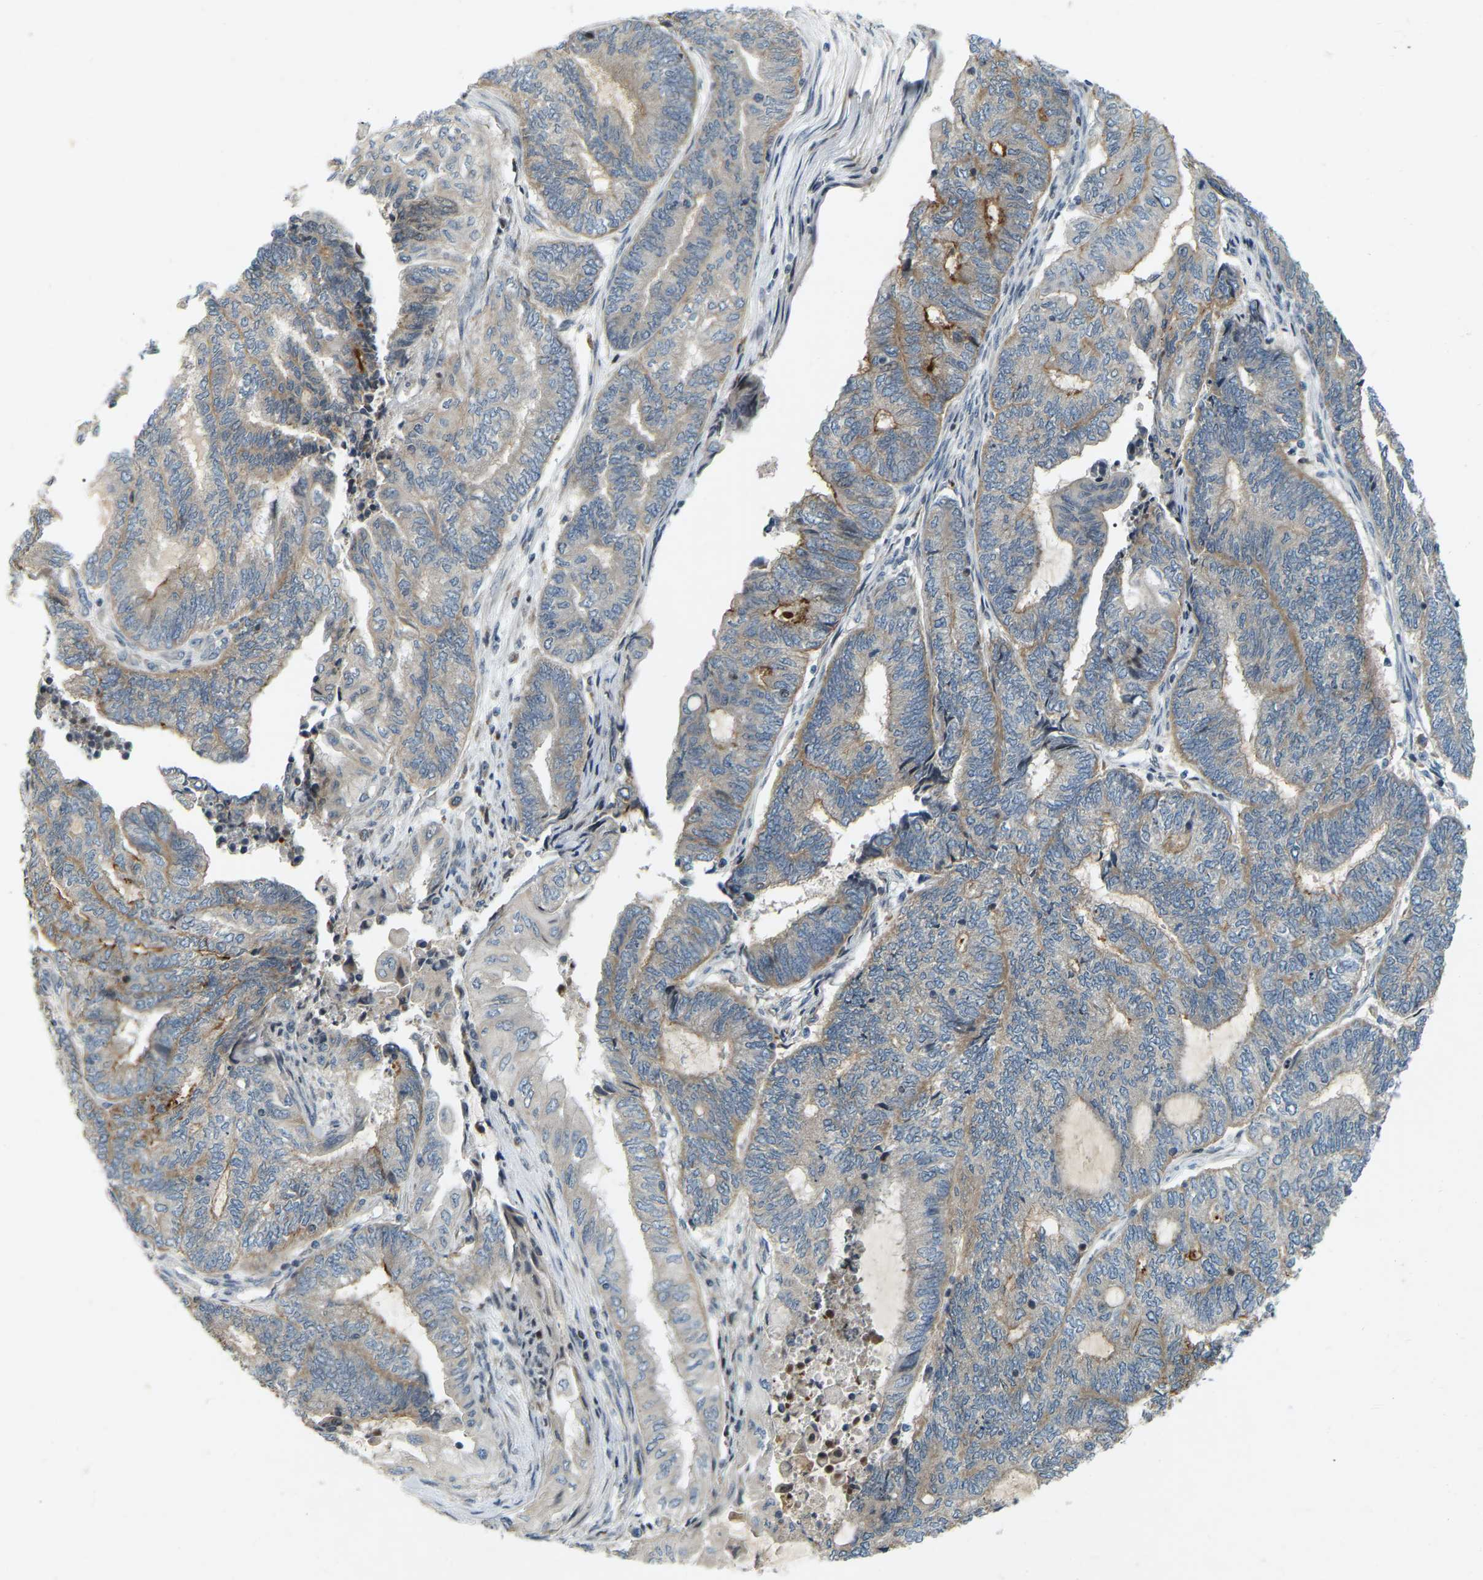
{"staining": {"intensity": "moderate", "quantity": "<25%", "location": "cytoplasmic/membranous"}, "tissue": "endometrial cancer", "cell_type": "Tumor cells", "image_type": "cancer", "snomed": [{"axis": "morphology", "description": "Adenocarcinoma, NOS"}, {"axis": "topography", "description": "Uterus"}, {"axis": "topography", "description": "Endometrium"}], "caption": "Immunohistochemistry (DAB (3,3'-diaminobenzidine)) staining of human endometrial cancer (adenocarcinoma) displays moderate cytoplasmic/membranous protein staining in about <25% of tumor cells.", "gene": "PARL", "patient": {"sex": "female", "age": 70}}